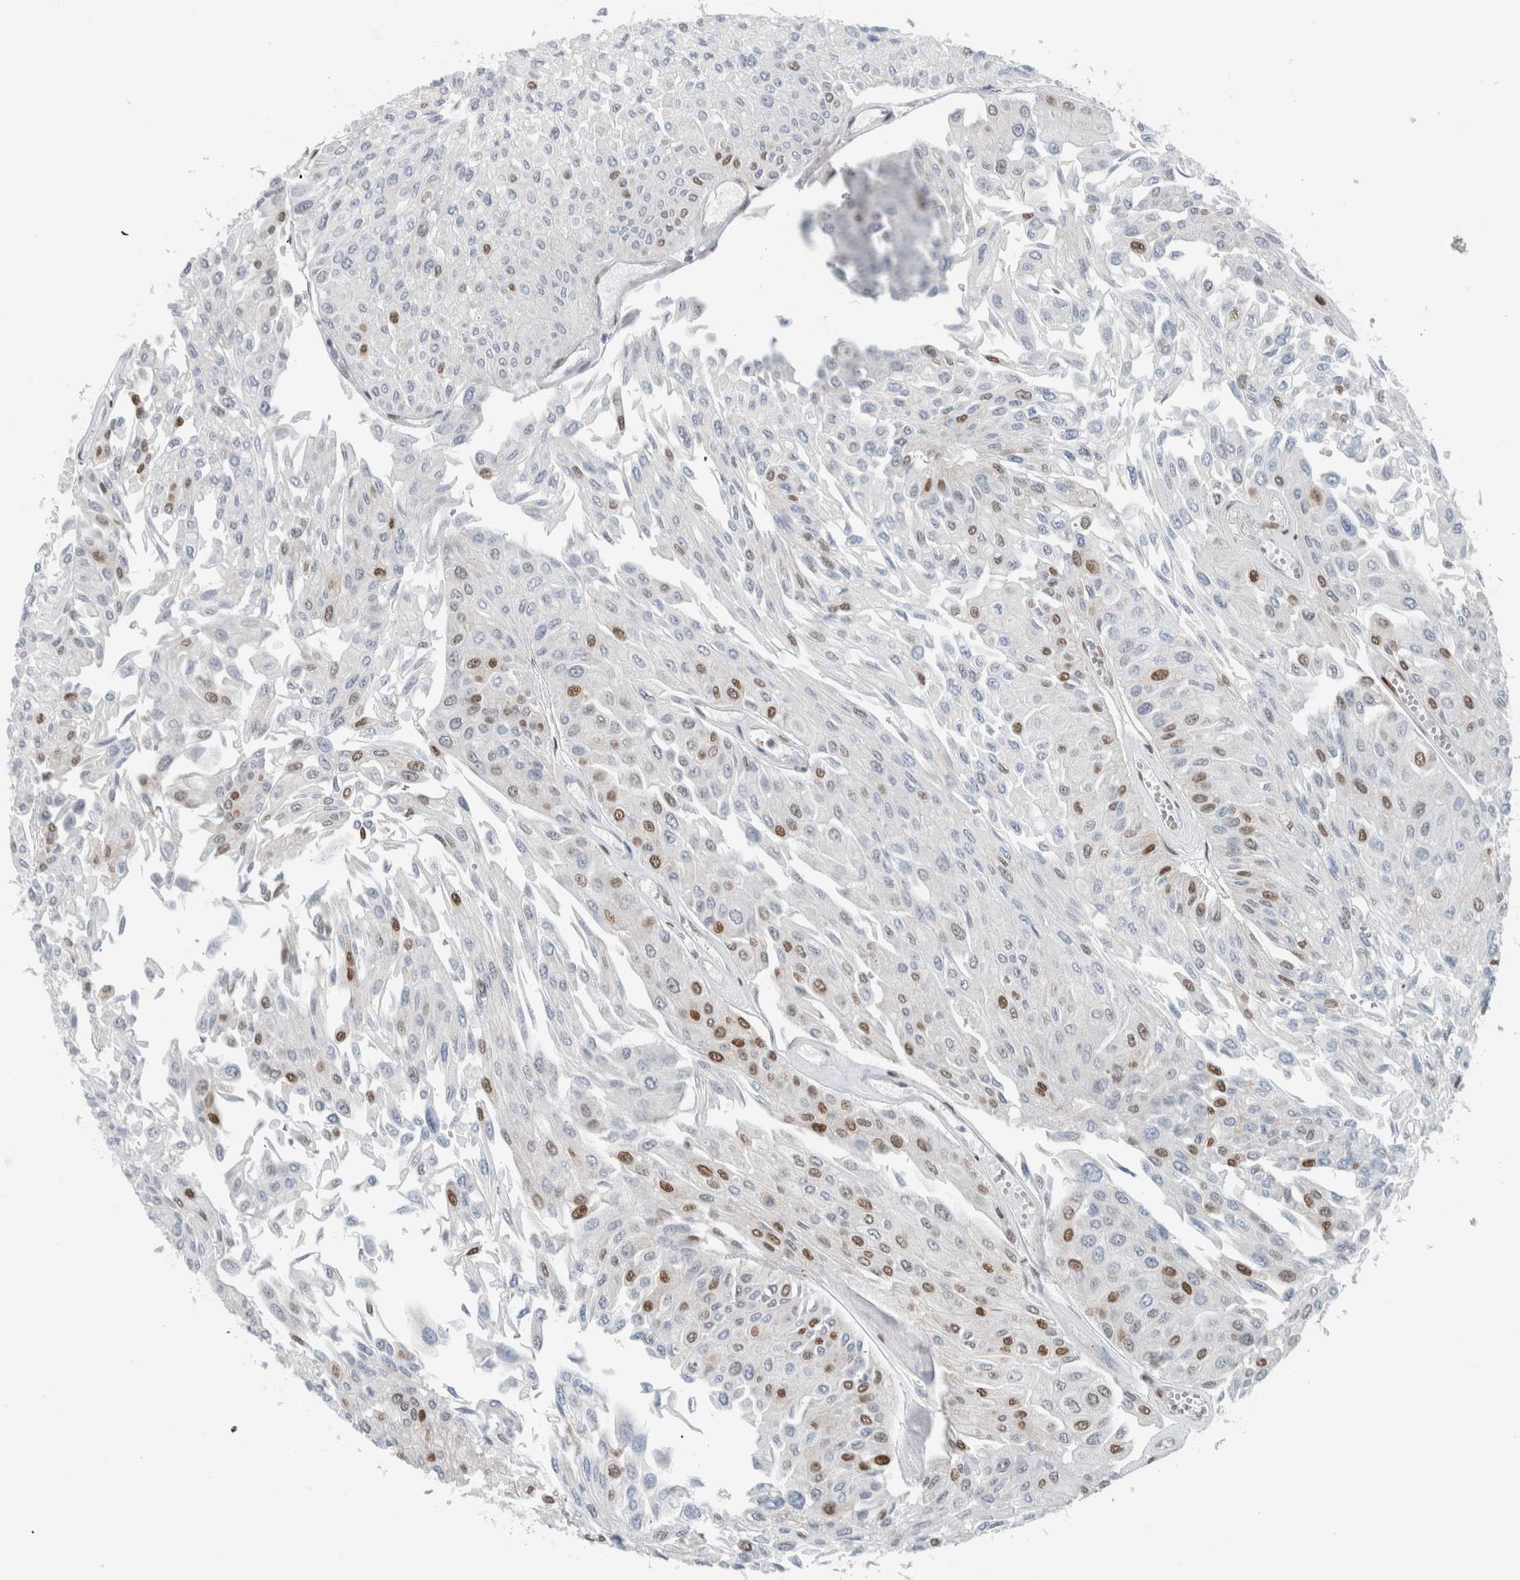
{"staining": {"intensity": "moderate", "quantity": "<25%", "location": "nuclear"}, "tissue": "urothelial cancer", "cell_type": "Tumor cells", "image_type": "cancer", "snomed": [{"axis": "morphology", "description": "Urothelial carcinoma, Low grade"}, {"axis": "topography", "description": "Urinary bladder"}], "caption": "Human low-grade urothelial carcinoma stained for a protein (brown) reveals moderate nuclear positive positivity in about <25% of tumor cells.", "gene": "HNRNPR", "patient": {"sex": "male", "age": 67}}